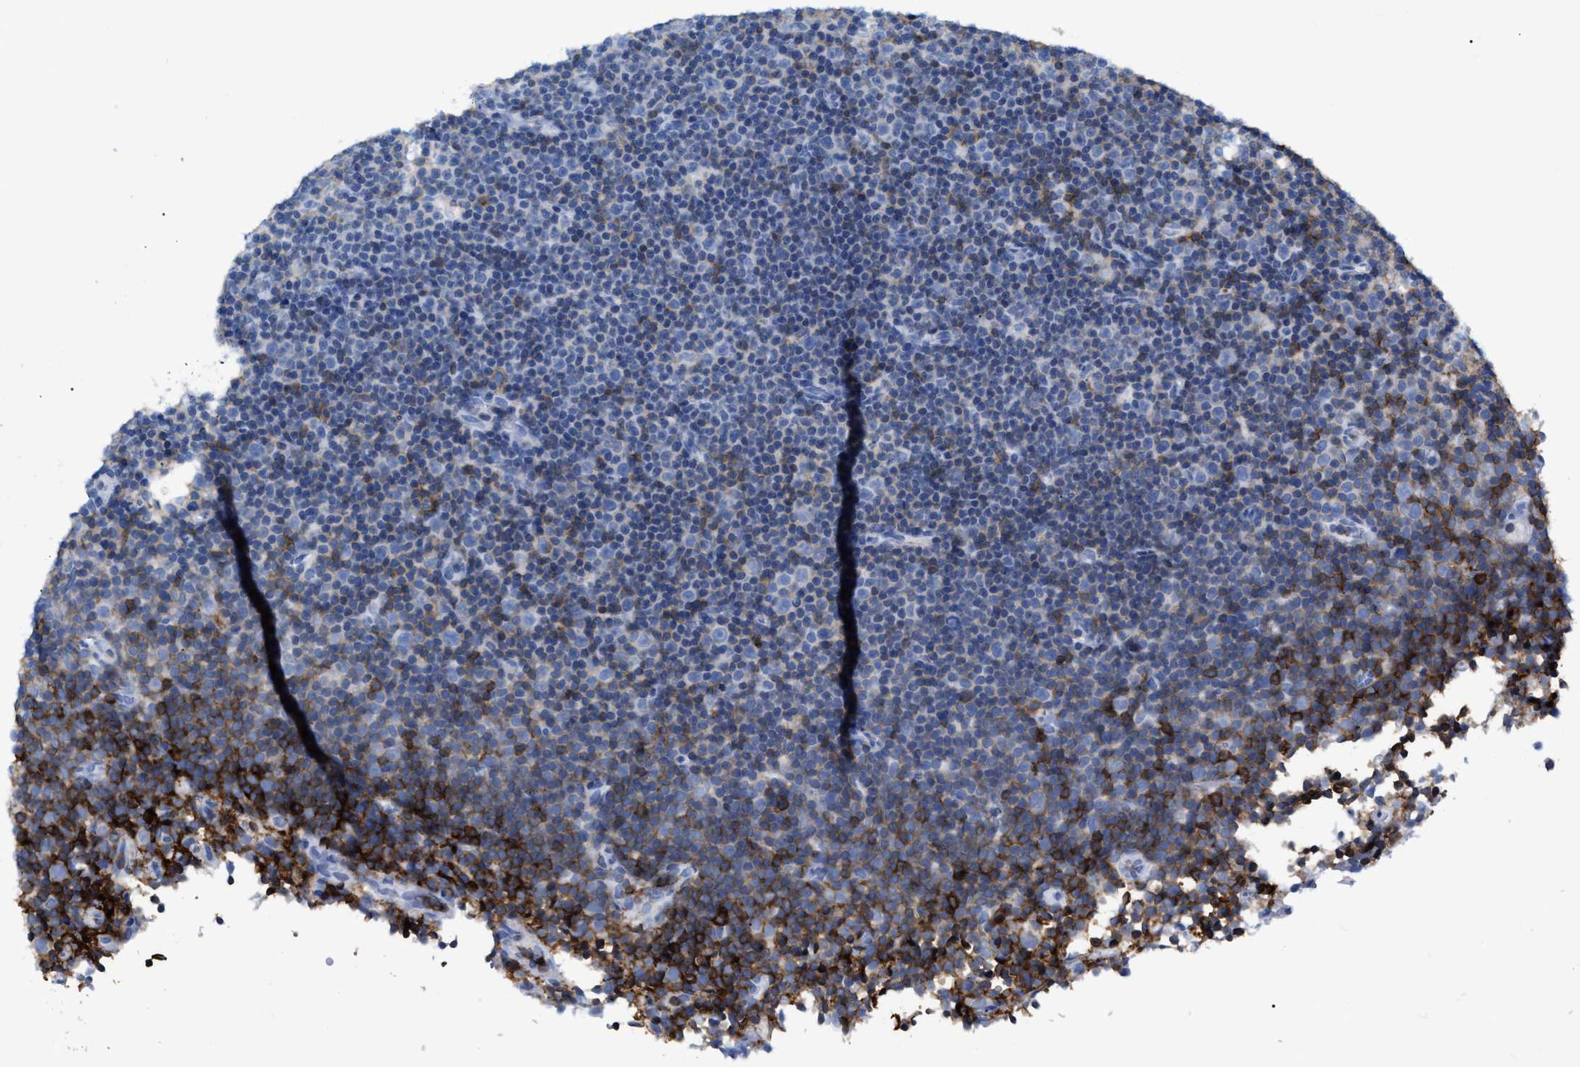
{"staining": {"intensity": "negative", "quantity": "none", "location": "none"}, "tissue": "lymphoma", "cell_type": "Tumor cells", "image_type": "cancer", "snomed": [{"axis": "morphology", "description": "Malignant lymphoma, non-Hodgkin's type, Low grade"}, {"axis": "topography", "description": "Lymph node"}], "caption": "High magnification brightfield microscopy of low-grade malignant lymphoma, non-Hodgkin's type stained with DAB (brown) and counterstained with hematoxylin (blue): tumor cells show no significant staining.", "gene": "CD5", "patient": {"sex": "female", "age": 67}}